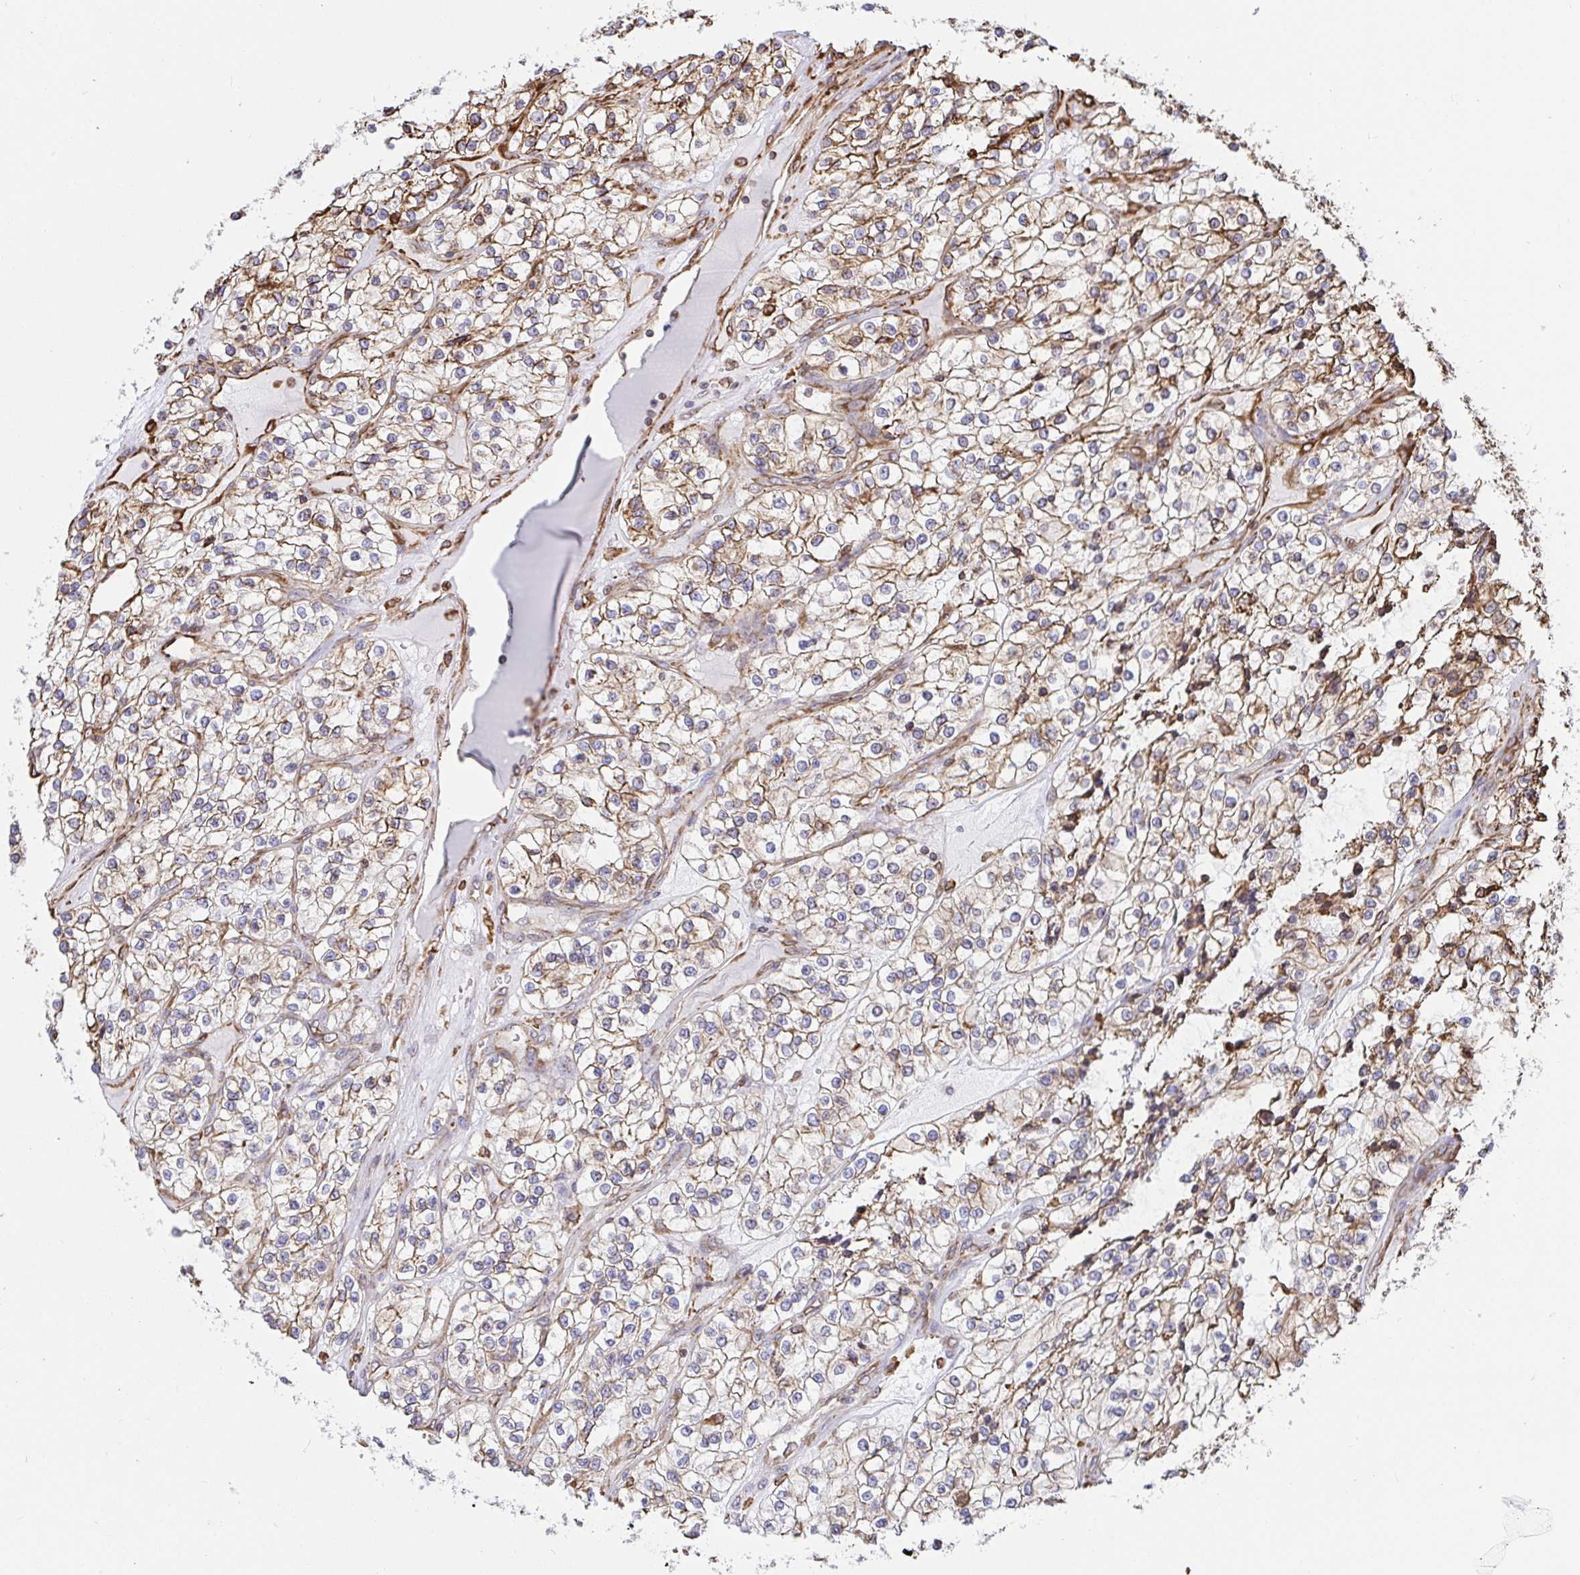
{"staining": {"intensity": "weak", "quantity": ">75%", "location": "cytoplasmic/membranous"}, "tissue": "renal cancer", "cell_type": "Tumor cells", "image_type": "cancer", "snomed": [{"axis": "morphology", "description": "Adenocarcinoma, NOS"}, {"axis": "topography", "description": "Kidney"}], "caption": "Immunohistochemistry (IHC) photomicrograph of human renal adenocarcinoma stained for a protein (brown), which exhibits low levels of weak cytoplasmic/membranous positivity in about >75% of tumor cells.", "gene": "CLGN", "patient": {"sex": "female", "age": 57}}